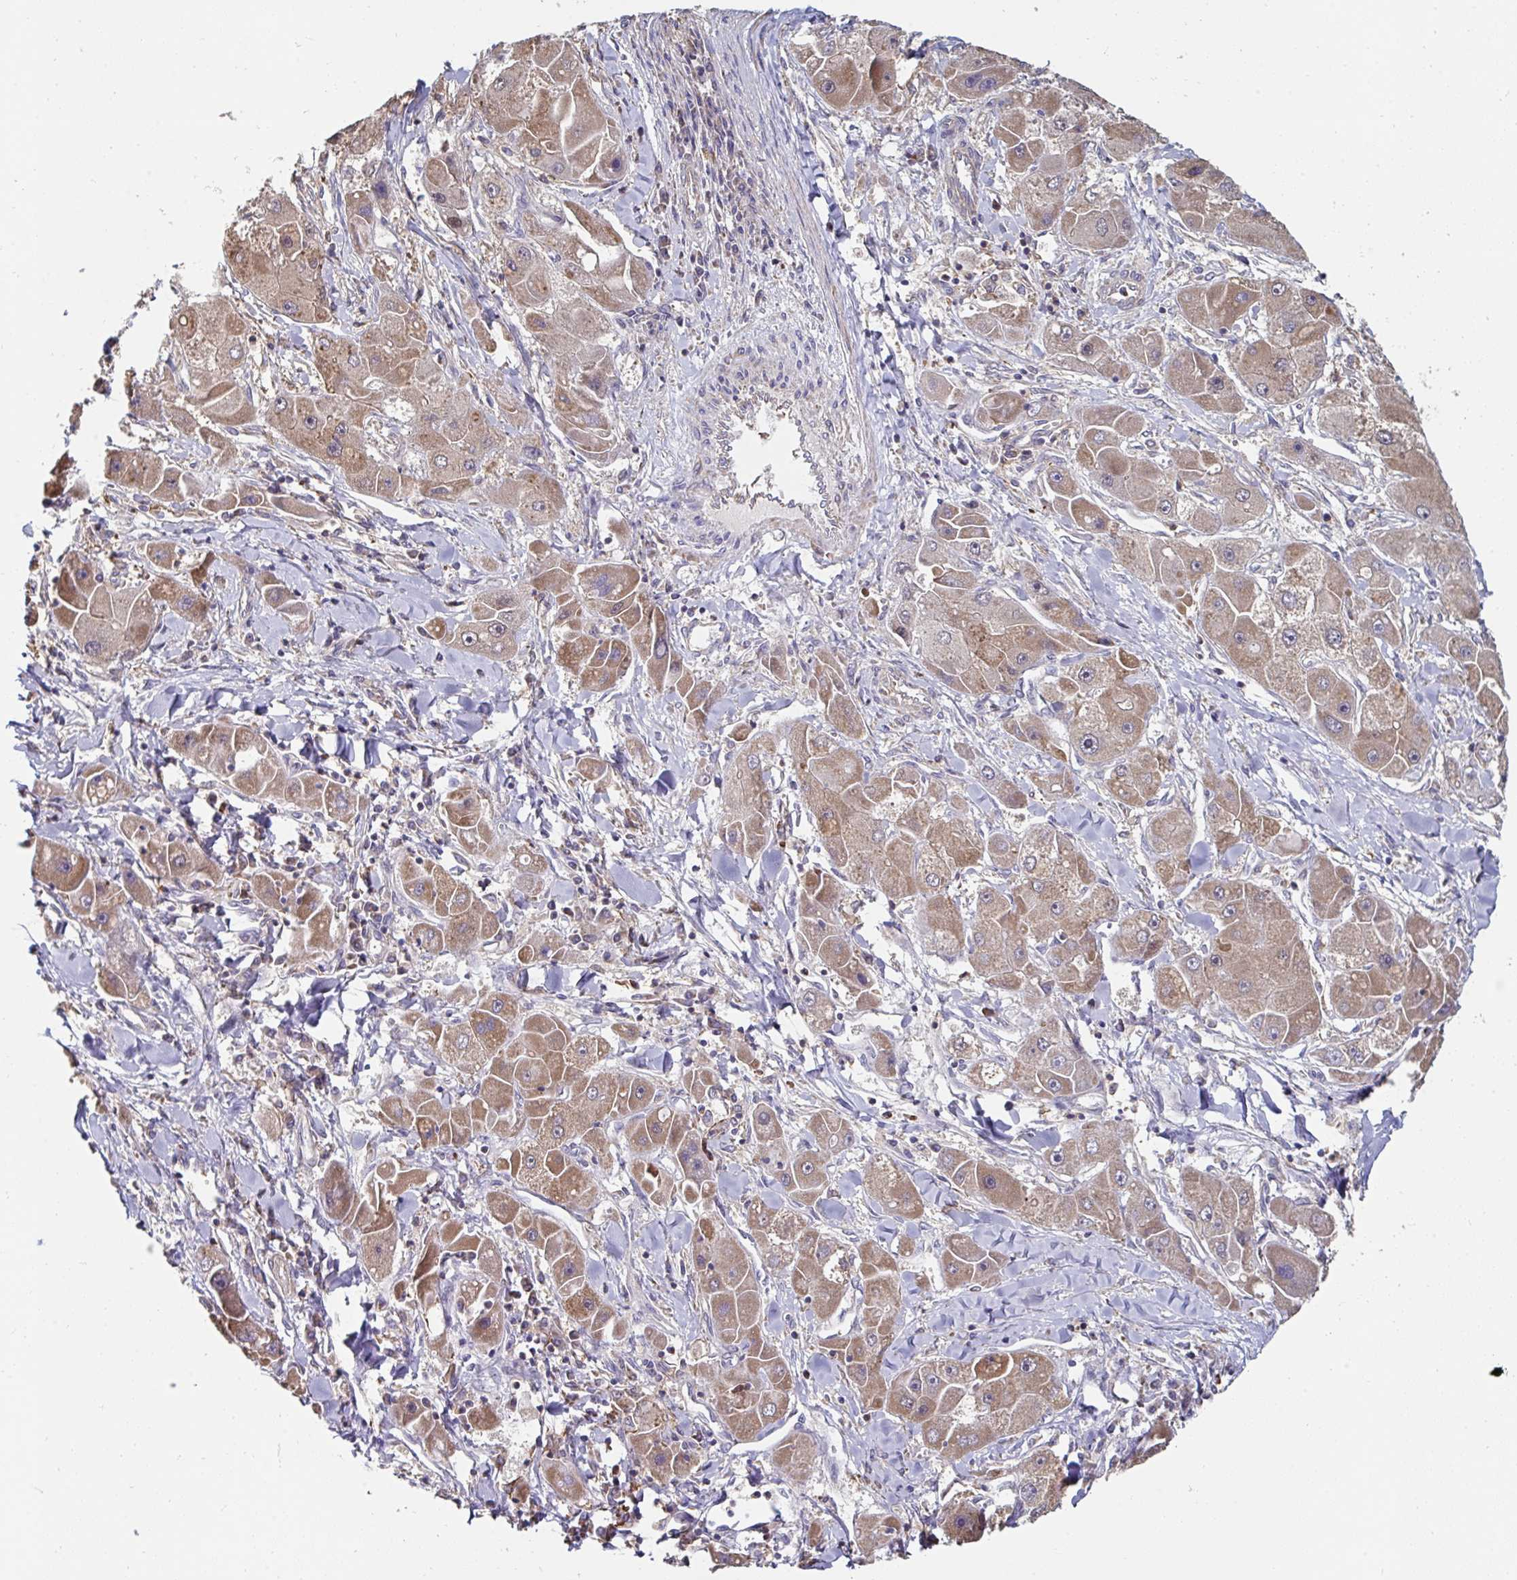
{"staining": {"intensity": "moderate", "quantity": ">75%", "location": "cytoplasmic/membranous"}, "tissue": "liver cancer", "cell_type": "Tumor cells", "image_type": "cancer", "snomed": [{"axis": "morphology", "description": "Carcinoma, Hepatocellular, NOS"}, {"axis": "topography", "description": "Liver"}], "caption": "Protein expression analysis of human liver cancer reveals moderate cytoplasmic/membranous staining in approximately >75% of tumor cells.", "gene": "DZANK1", "patient": {"sex": "male", "age": 24}}